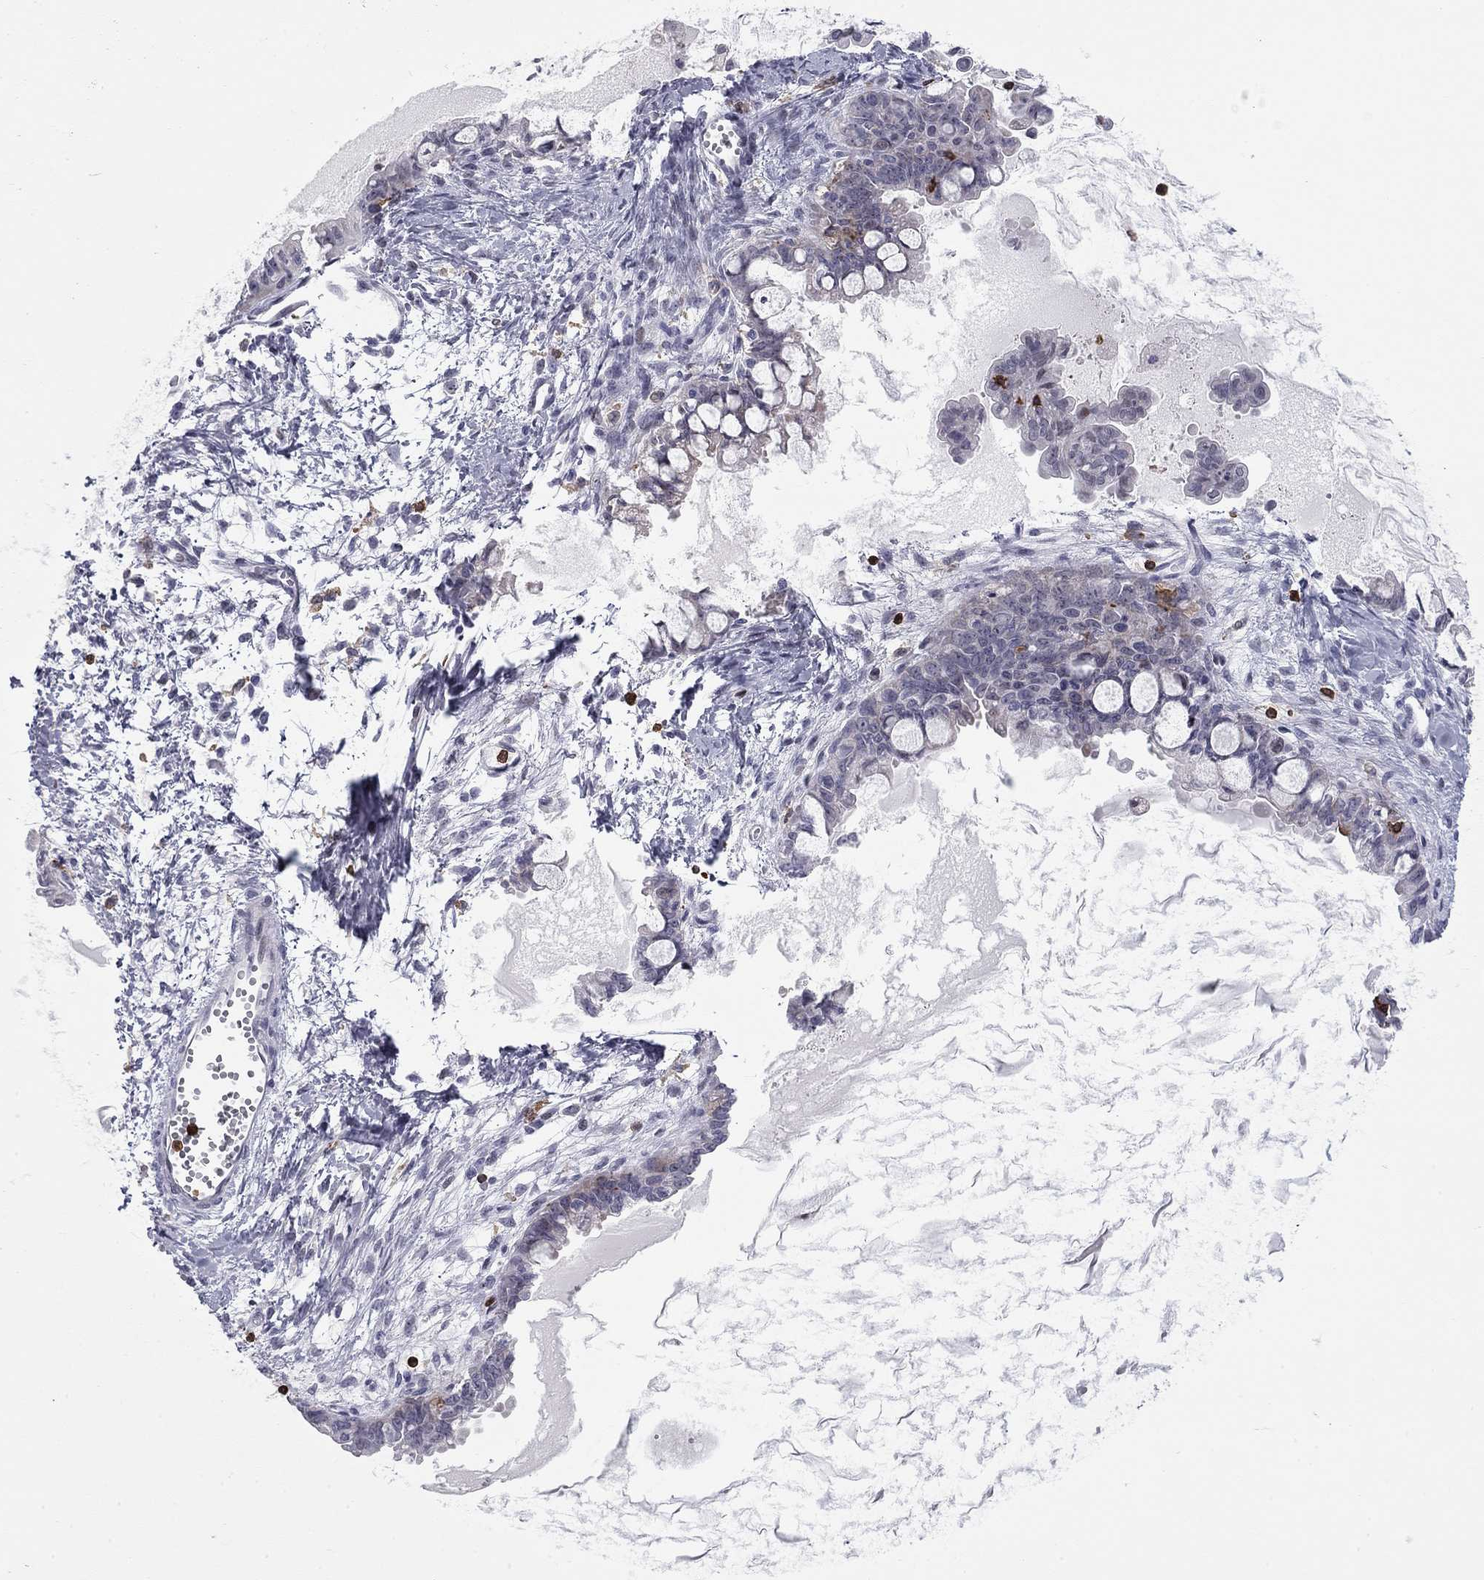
{"staining": {"intensity": "negative", "quantity": "none", "location": "none"}, "tissue": "ovarian cancer", "cell_type": "Tumor cells", "image_type": "cancer", "snomed": [{"axis": "morphology", "description": "Cystadenocarcinoma, mucinous, NOS"}, {"axis": "topography", "description": "Ovary"}], "caption": "Mucinous cystadenocarcinoma (ovarian) was stained to show a protein in brown. There is no significant staining in tumor cells. The staining was performed using DAB to visualize the protein expression in brown, while the nuclei were stained in blue with hematoxylin (Magnification: 20x).", "gene": "ARHGAP27", "patient": {"sex": "female", "age": 63}}